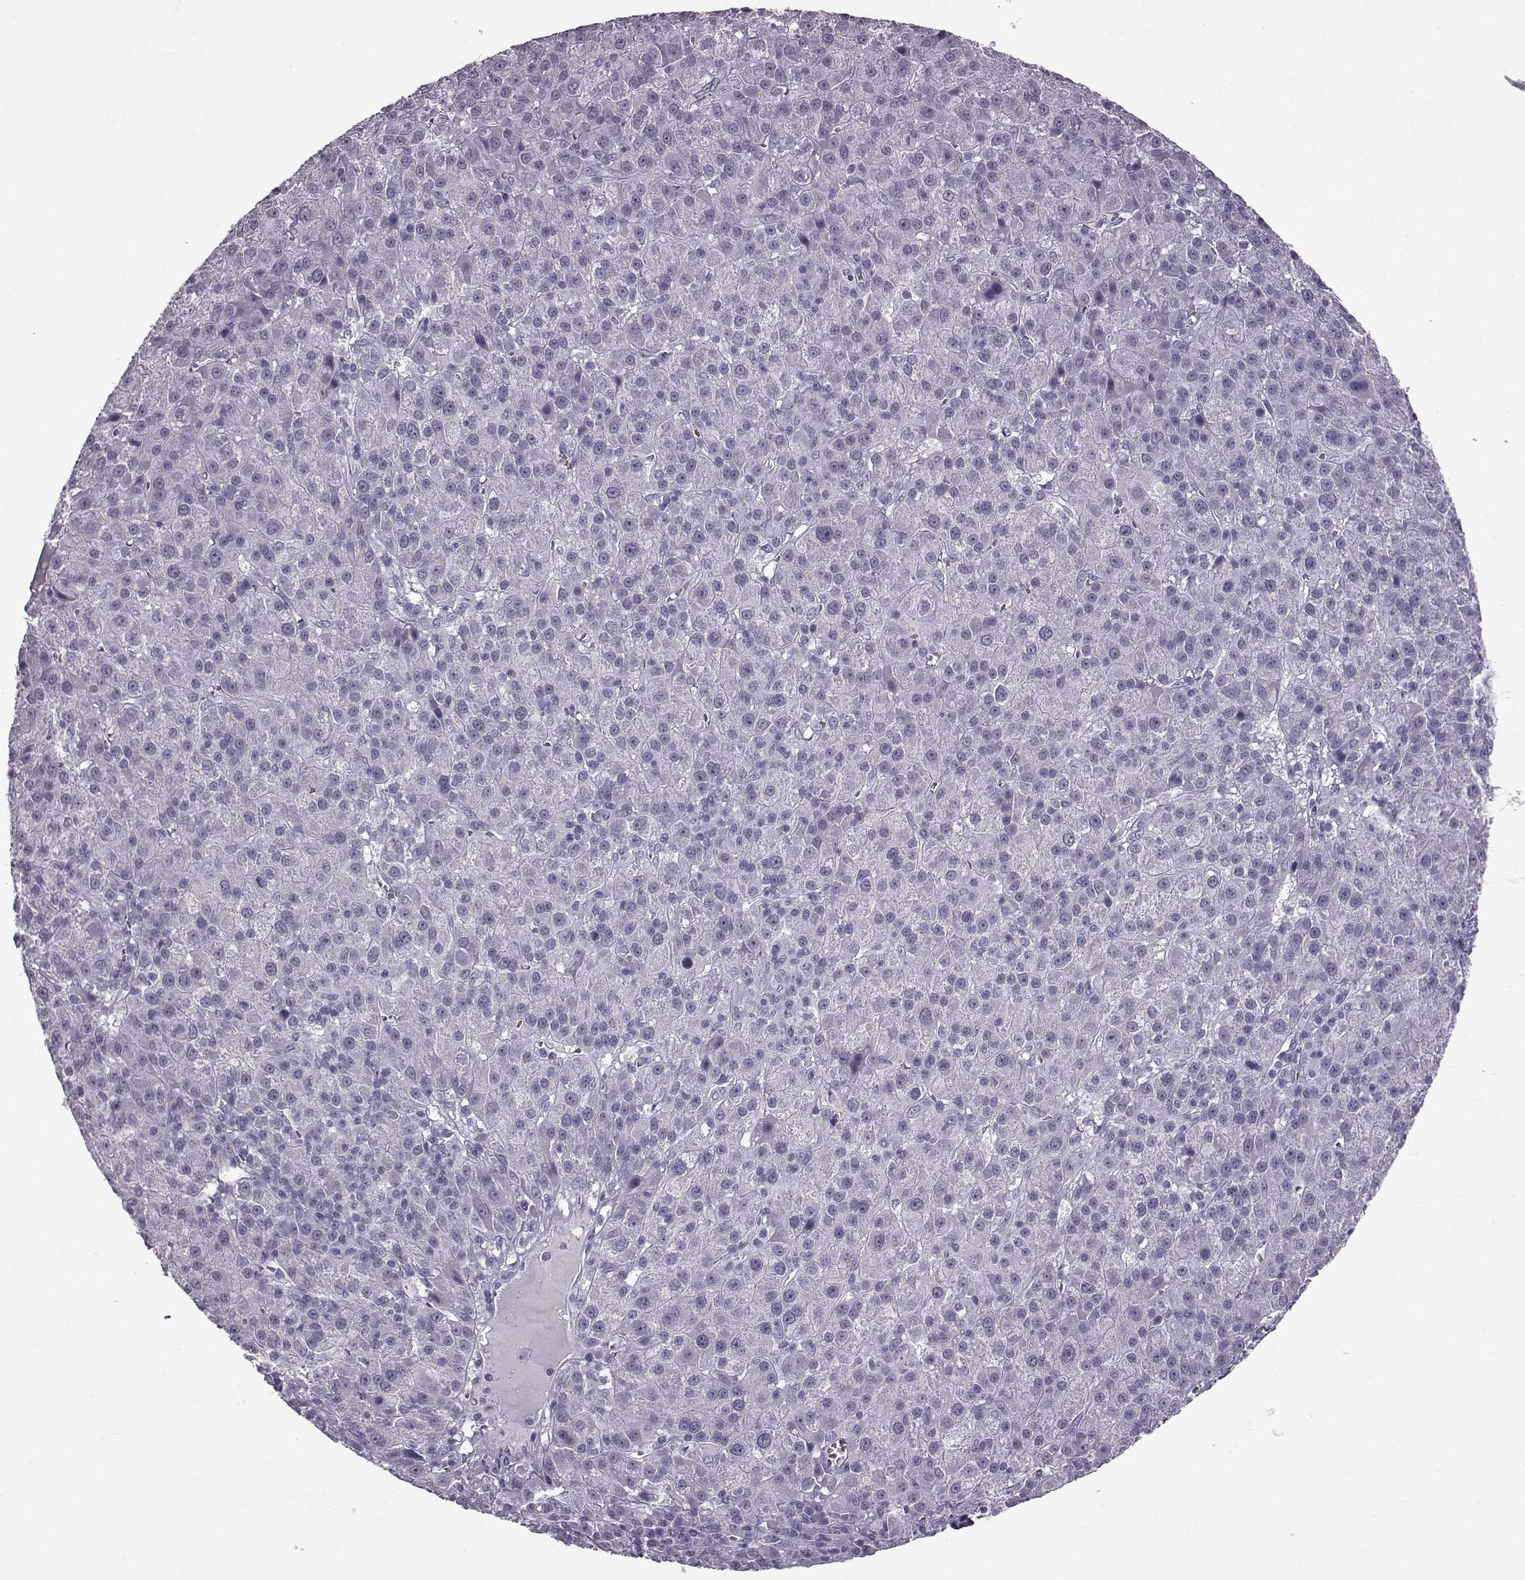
{"staining": {"intensity": "negative", "quantity": "none", "location": "none"}, "tissue": "liver cancer", "cell_type": "Tumor cells", "image_type": "cancer", "snomed": [{"axis": "morphology", "description": "Carcinoma, Hepatocellular, NOS"}, {"axis": "topography", "description": "Liver"}], "caption": "Immunohistochemistry (IHC) histopathology image of liver cancer (hepatocellular carcinoma) stained for a protein (brown), which exhibits no staining in tumor cells.", "gene": "SLC28A2", "patient": {"sex": "female", "age": 60}}